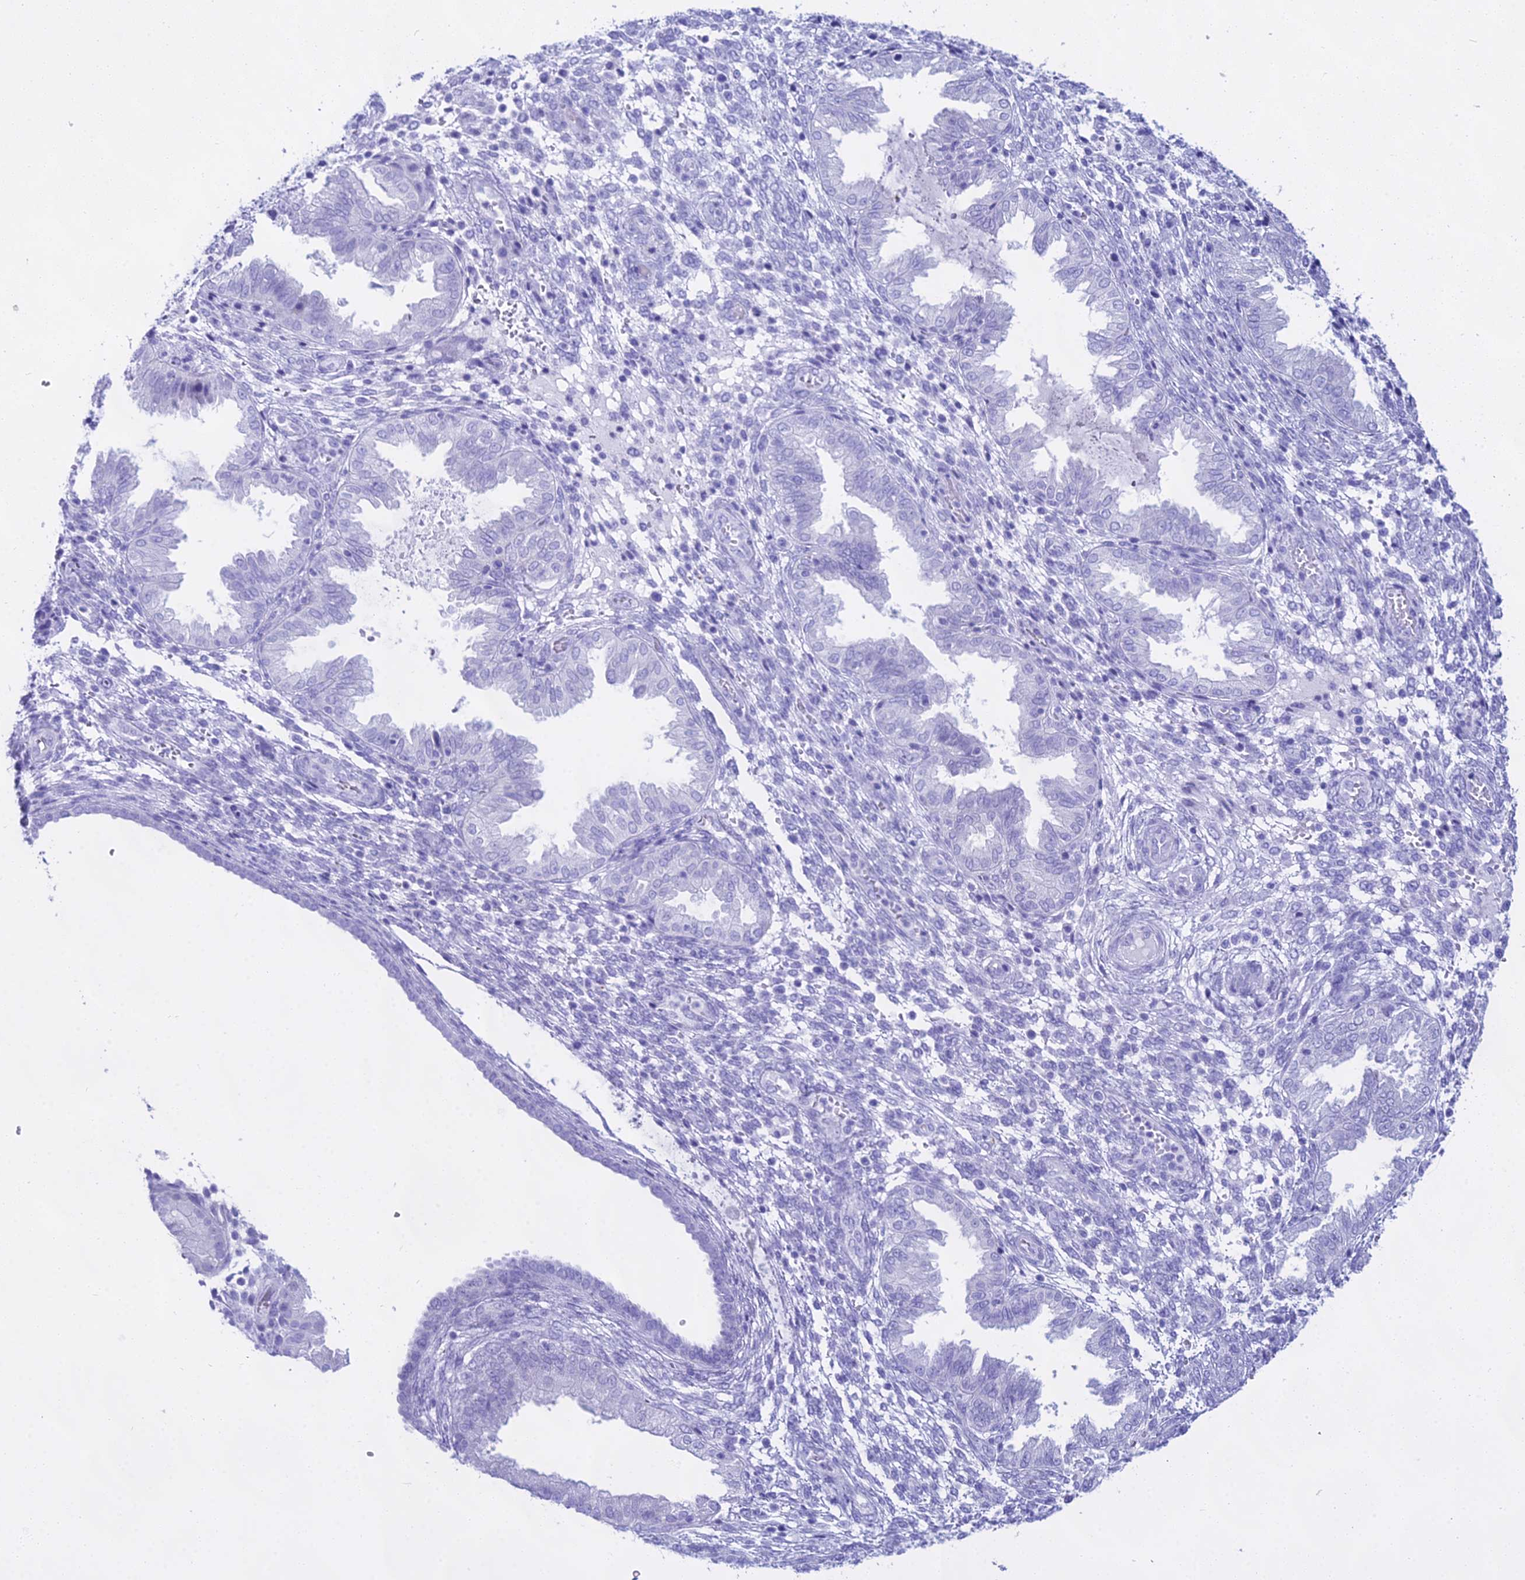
{"staining": {"intensity": "negative", "quantity": "none", "location": "none"}, "tissue": "endometrium", "cell_type": "Cells in endometrial stroma", "image_type": "normal", "snomed": [{"axis": "morphology", "description": "Normal tissue, NOS"}, {"axis": "topography", "description": "Endometrium"}], "caption": "The histopathology image displays no significant staining in cells in endometrial stroma of endometrium.", "gene": "CGB1", "patient": {"sex": "female", "age": 33}}